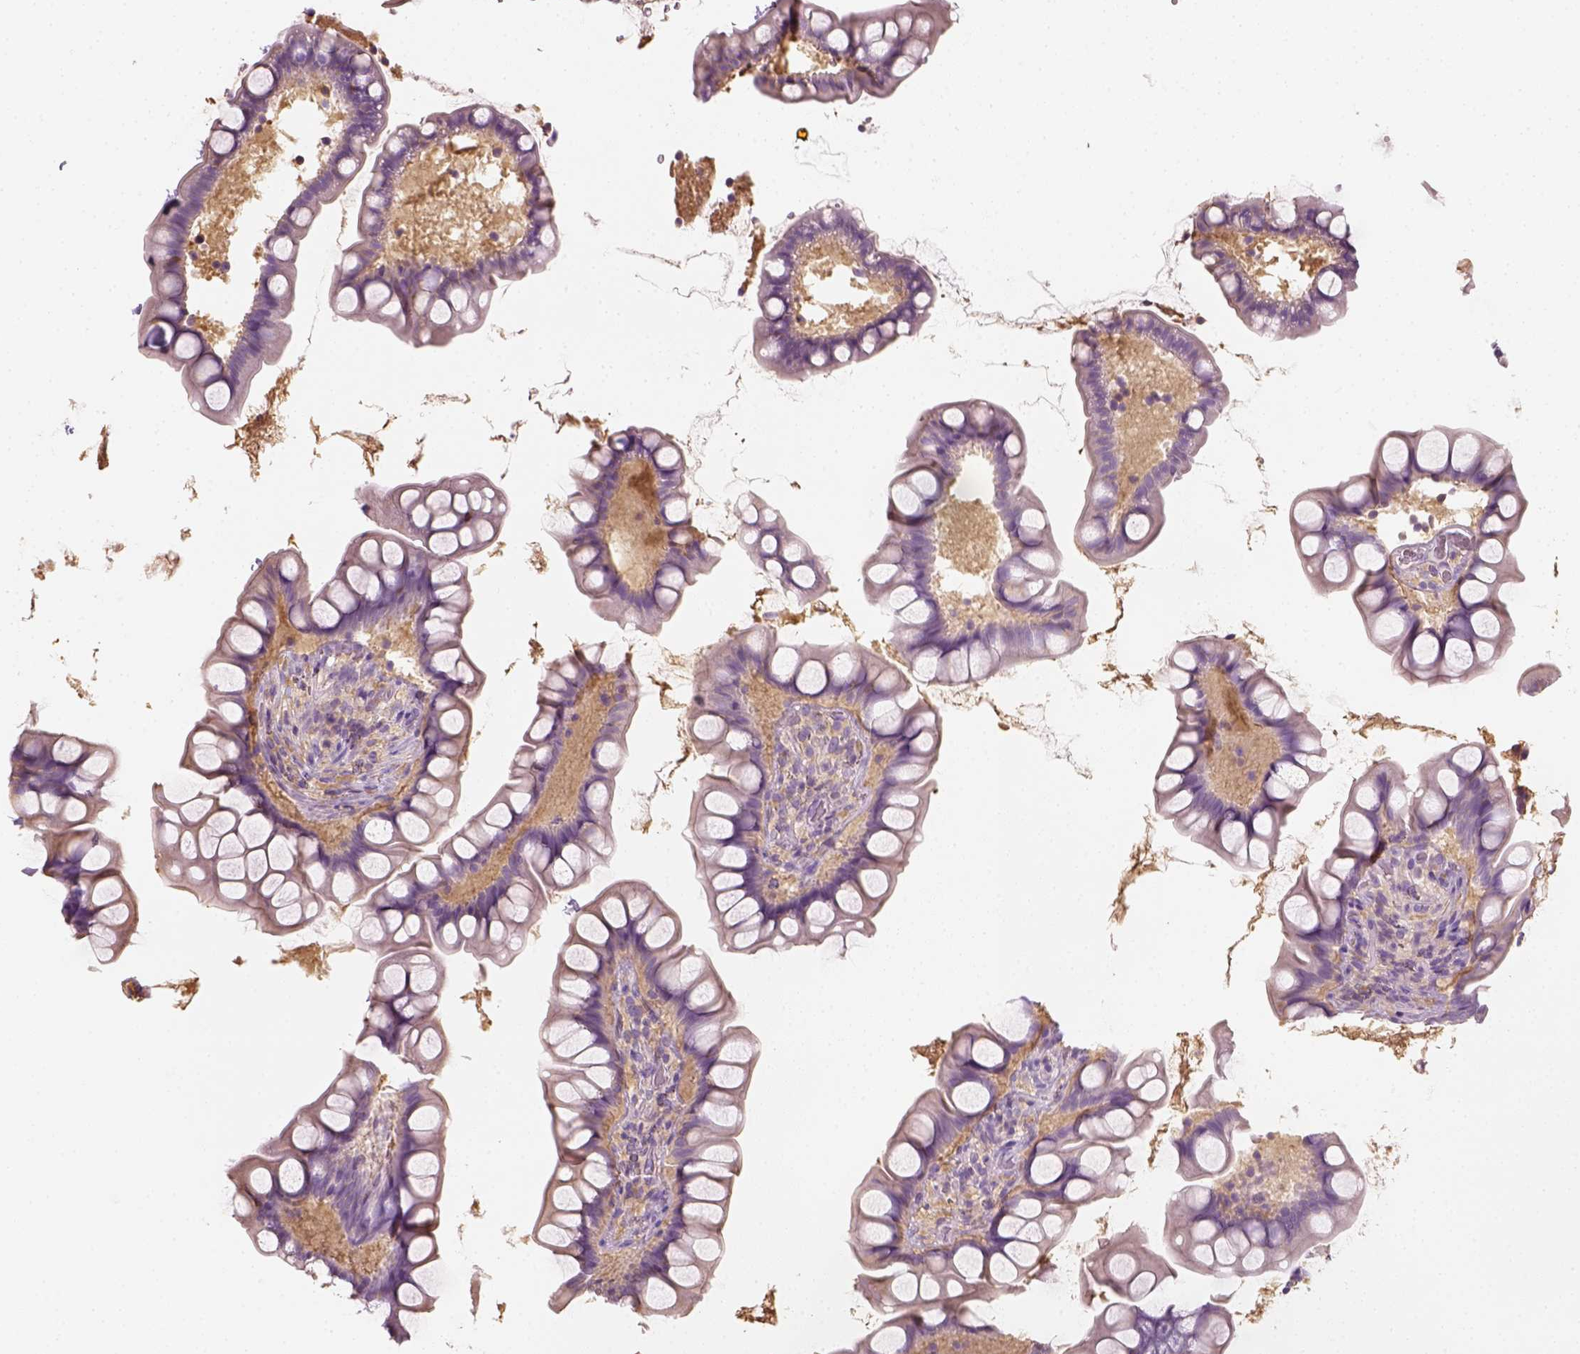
{"staining": {"intensity": "negative", "quantity": "none", "location": "none"}, "tissue": "small intestine", "cell_type": "Glandular cells", "image_type": "normal", "snomed": [{"axis": "morphology", "description": "Normal tissue, NOS"}, {"axis": "topography", "description": "Small intestine"}], "caption": "The immunohistochemistry histopathology image has no significant staining in glandular cells of small intestine.", "gene": "EPHB1", "patient": {"sex": "male", "age": 70}}